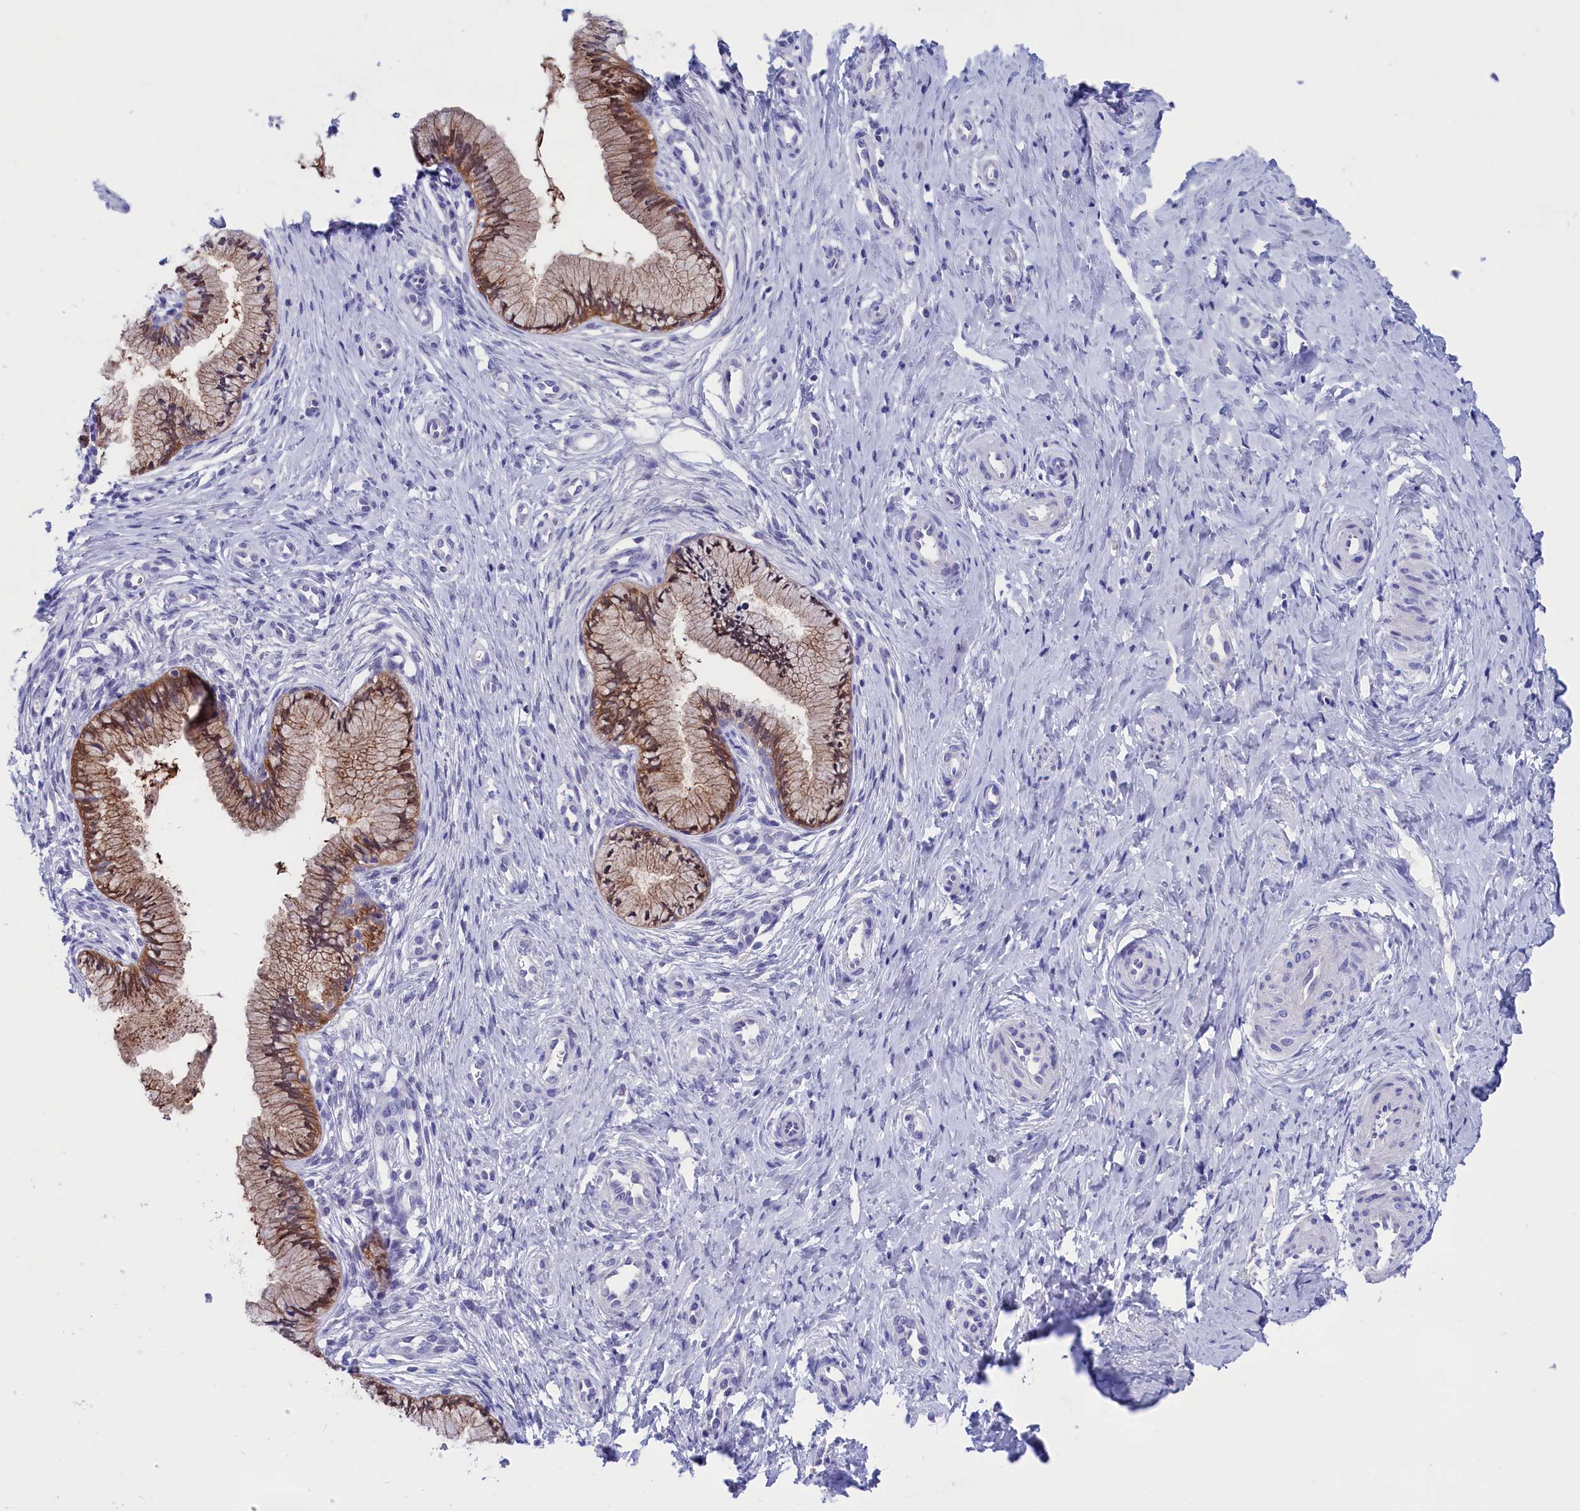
{"staining": {"intensity": "moderate", "quantity": ">75%", "location": "cytoplasmic/membranous"}, "tissue": "cervix", "cell_type": "Glandular cells", "image_type": "normal", "snomed": [{"axis": "morphology", "description": "Normal tissue, NOS"}, {"axis": "topography", "description": "Cervix"}], "caption": "Immunohistochemistry (IHC) histopathology image of benign human cervix stained for a protein (brown), which displays medium levels of moderate cytoplasmic/membranous positivity in about >75% of glandular cells.", "gene": "VPS35L", "patient": {"sex": "female", "age": 36}}